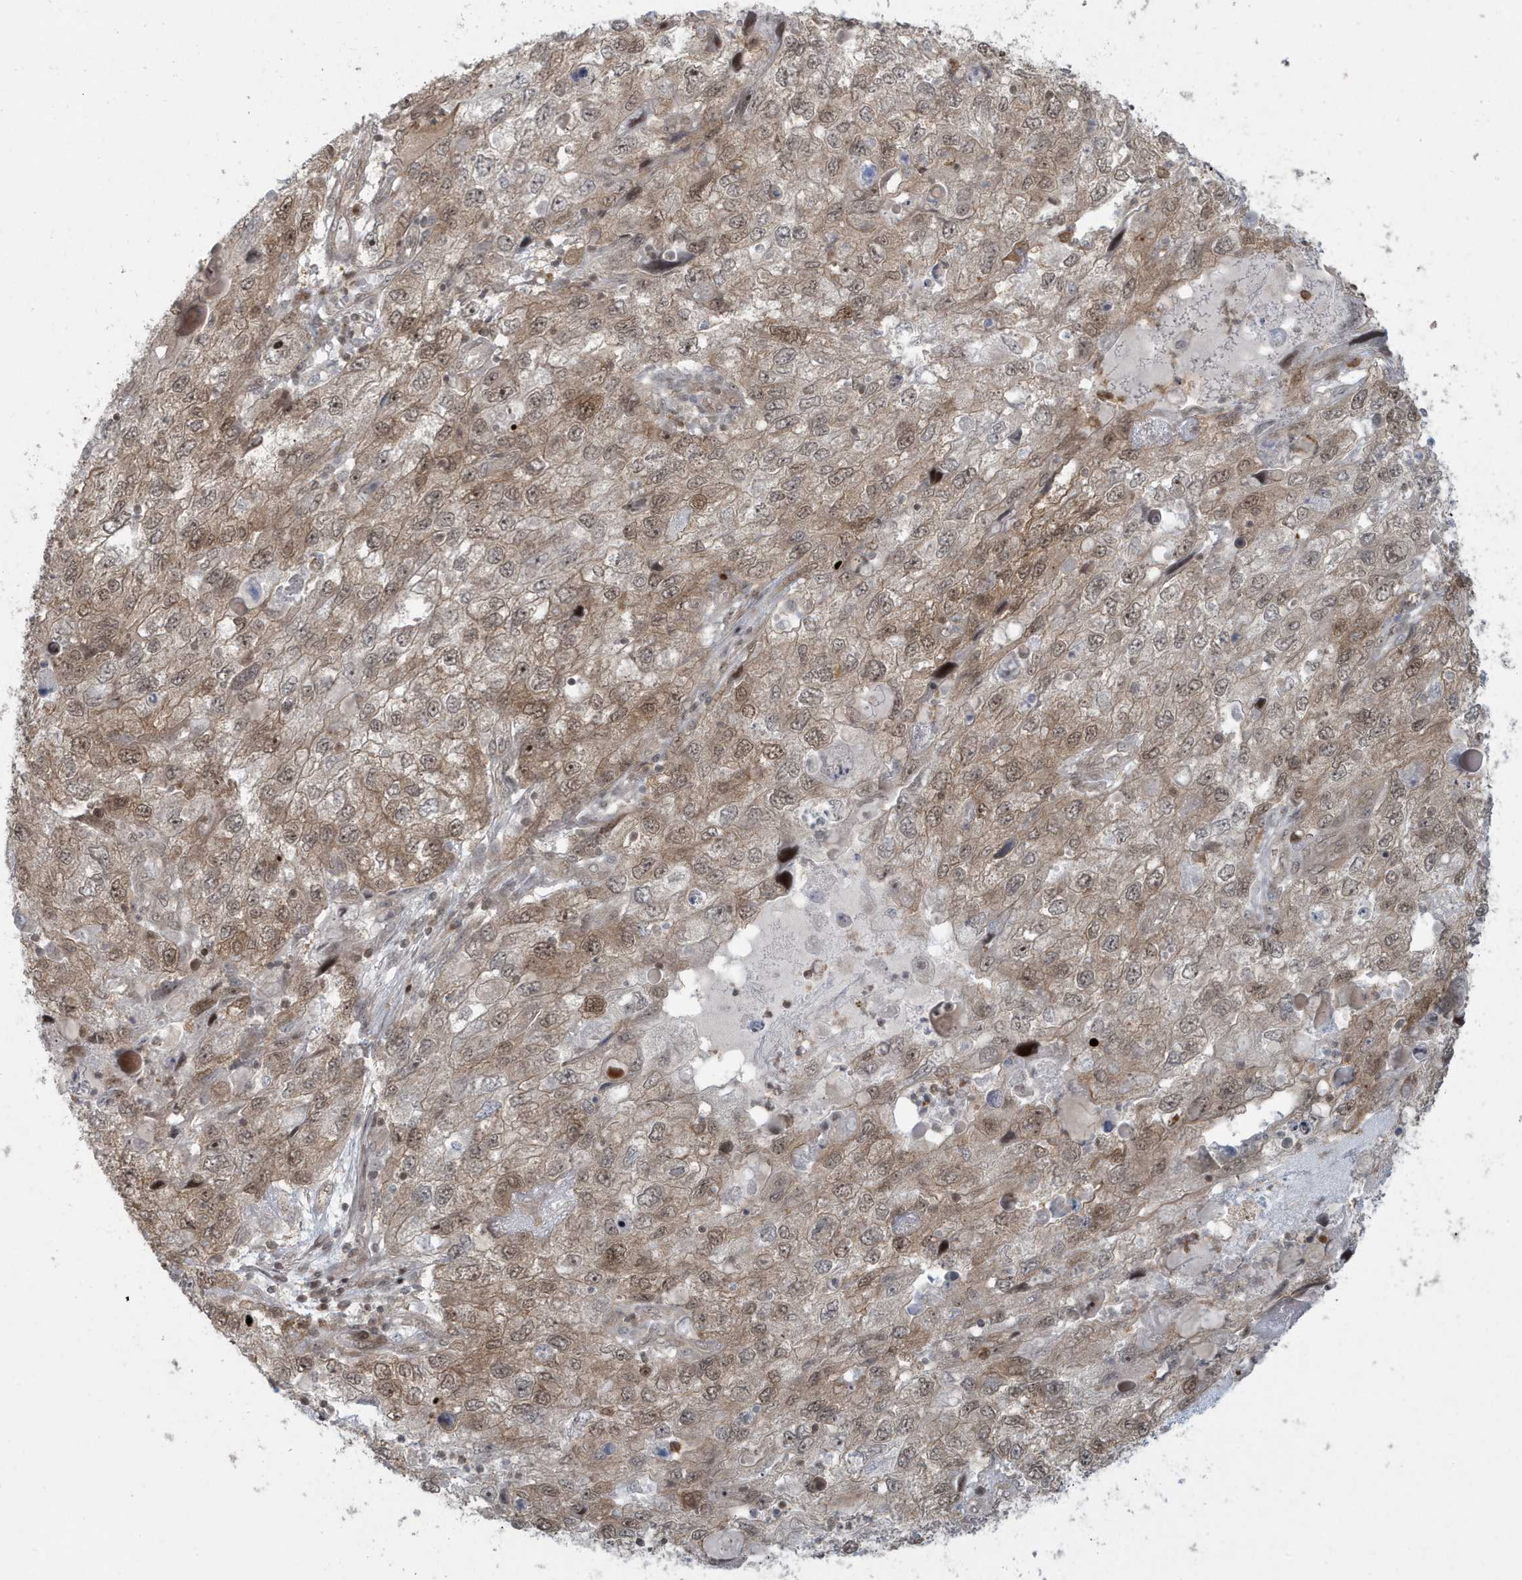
{"staining": {"intensity": "weak", "quantity": ">75%", "location": "cytoplasmic/membranous,nuclear"}, "tissue": "endometrial cancer", "cell_type": "Tumor cells", "image_type": "cancer", "snomed": [{"axis": "morphology", "description": "Adenocarcinoma, NOS"}, {"axis": "topography", "description": "Endometrium"}], "caption": "Protein expression analysis of endometrial cancer reveals weak cytoplasmic/membranous and nuclear expression in approximately >75% of tumor cells. Nuclei are stained in blue.", "gene": "C1orf52", "patient": {"sex": "female", "age": 49}}